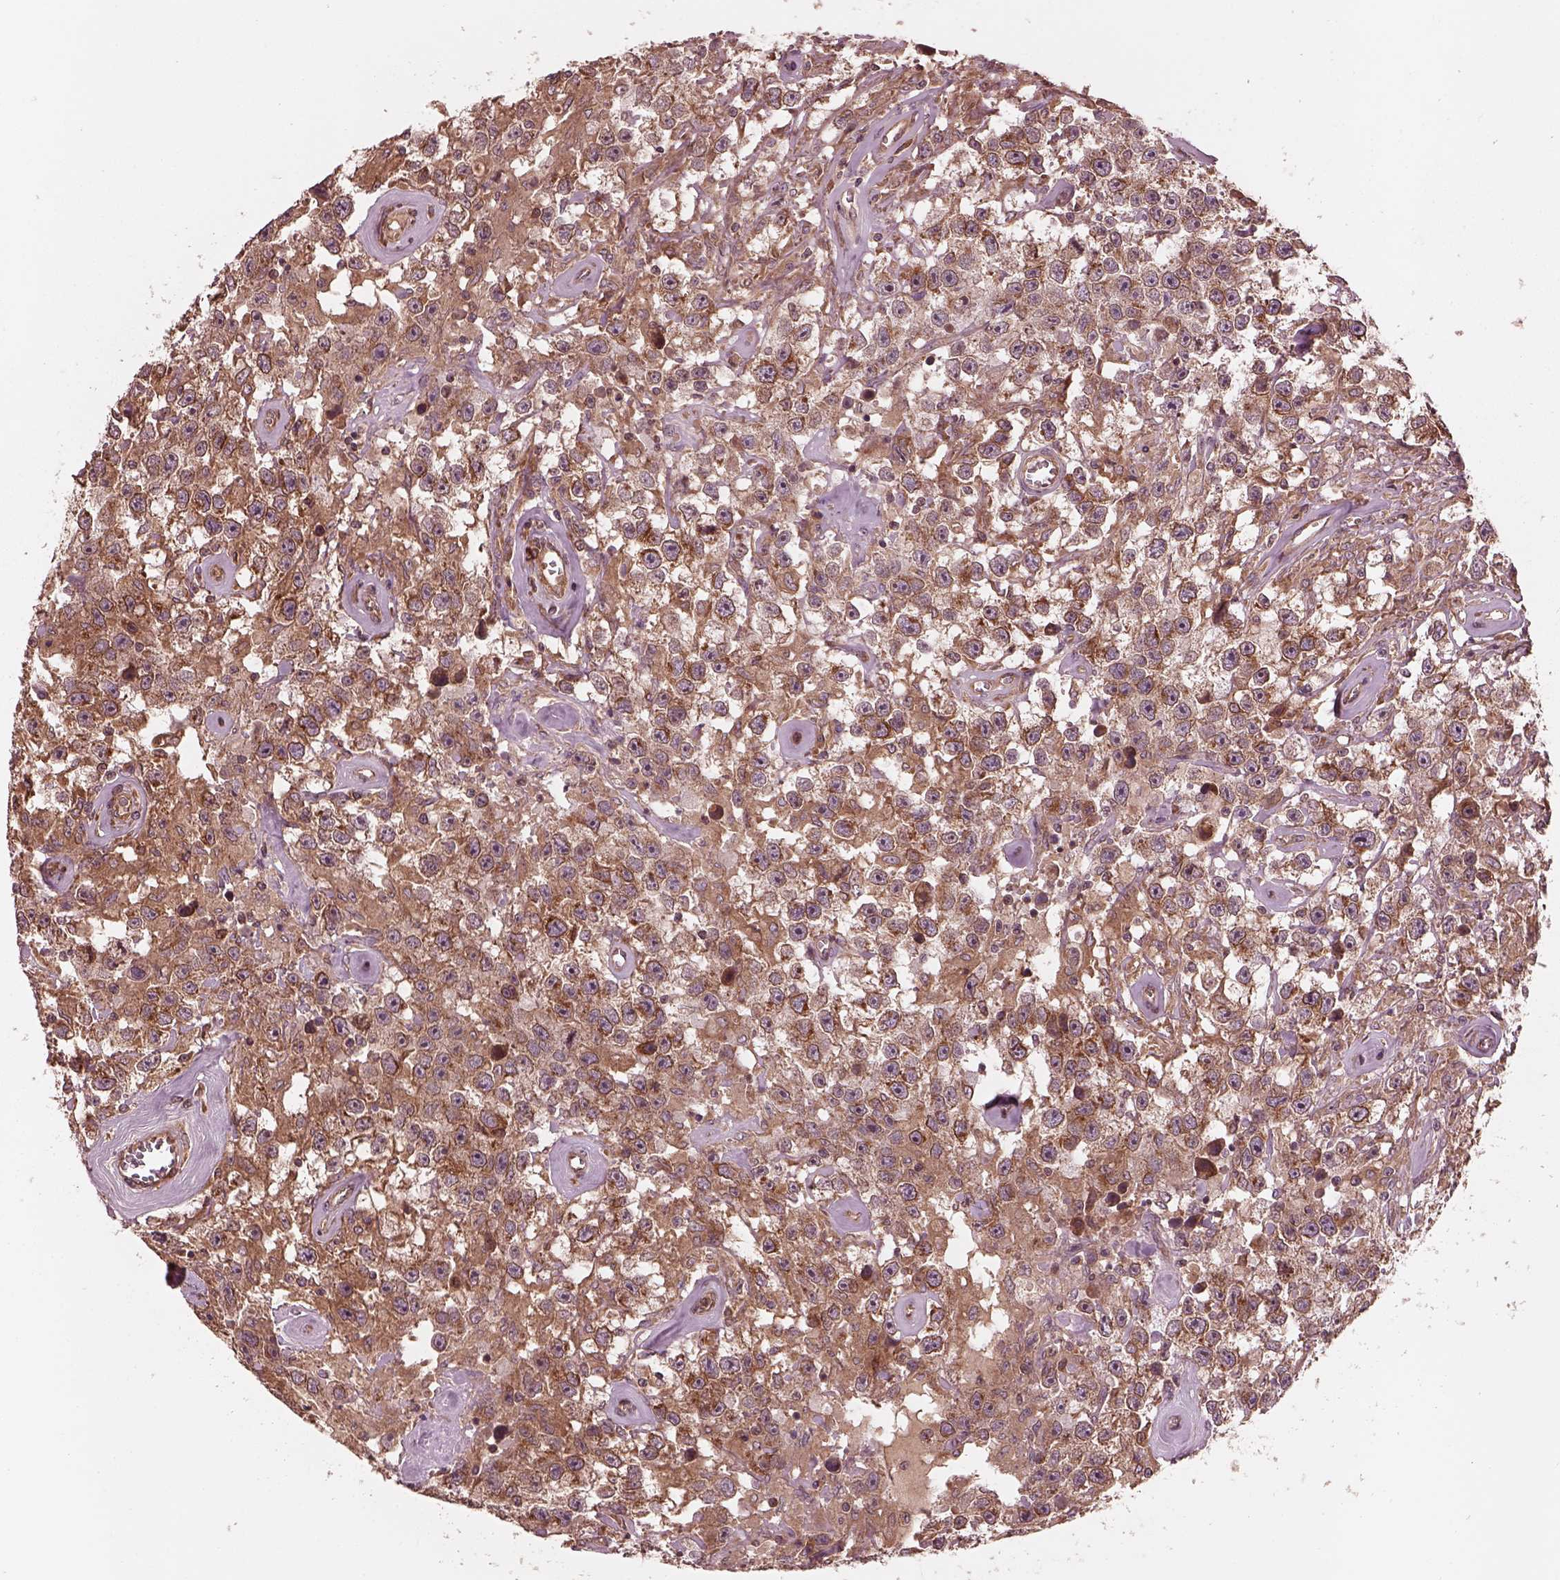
{"staining": {"intensity": "moderate", "quantity": ">75%", "location": "cytoplasmic/membranous"}, "tissue": "testis cancer", "cell_type": "Tumor cells", "image_type": "cancer", "snomed": [{"axis": "morphology", "description": "Seminoma, NOS"}, {"axis": "topography", "description": "Testis"}], "caption": "Moderate cytoplasmic/membranous staining for a protein is appreciated in about >75% of tumor cells of seminoma (testis) using immunohistochemistry.", "gene": "PIK3R2", "patient": {"sex": "male", "age": 43}}